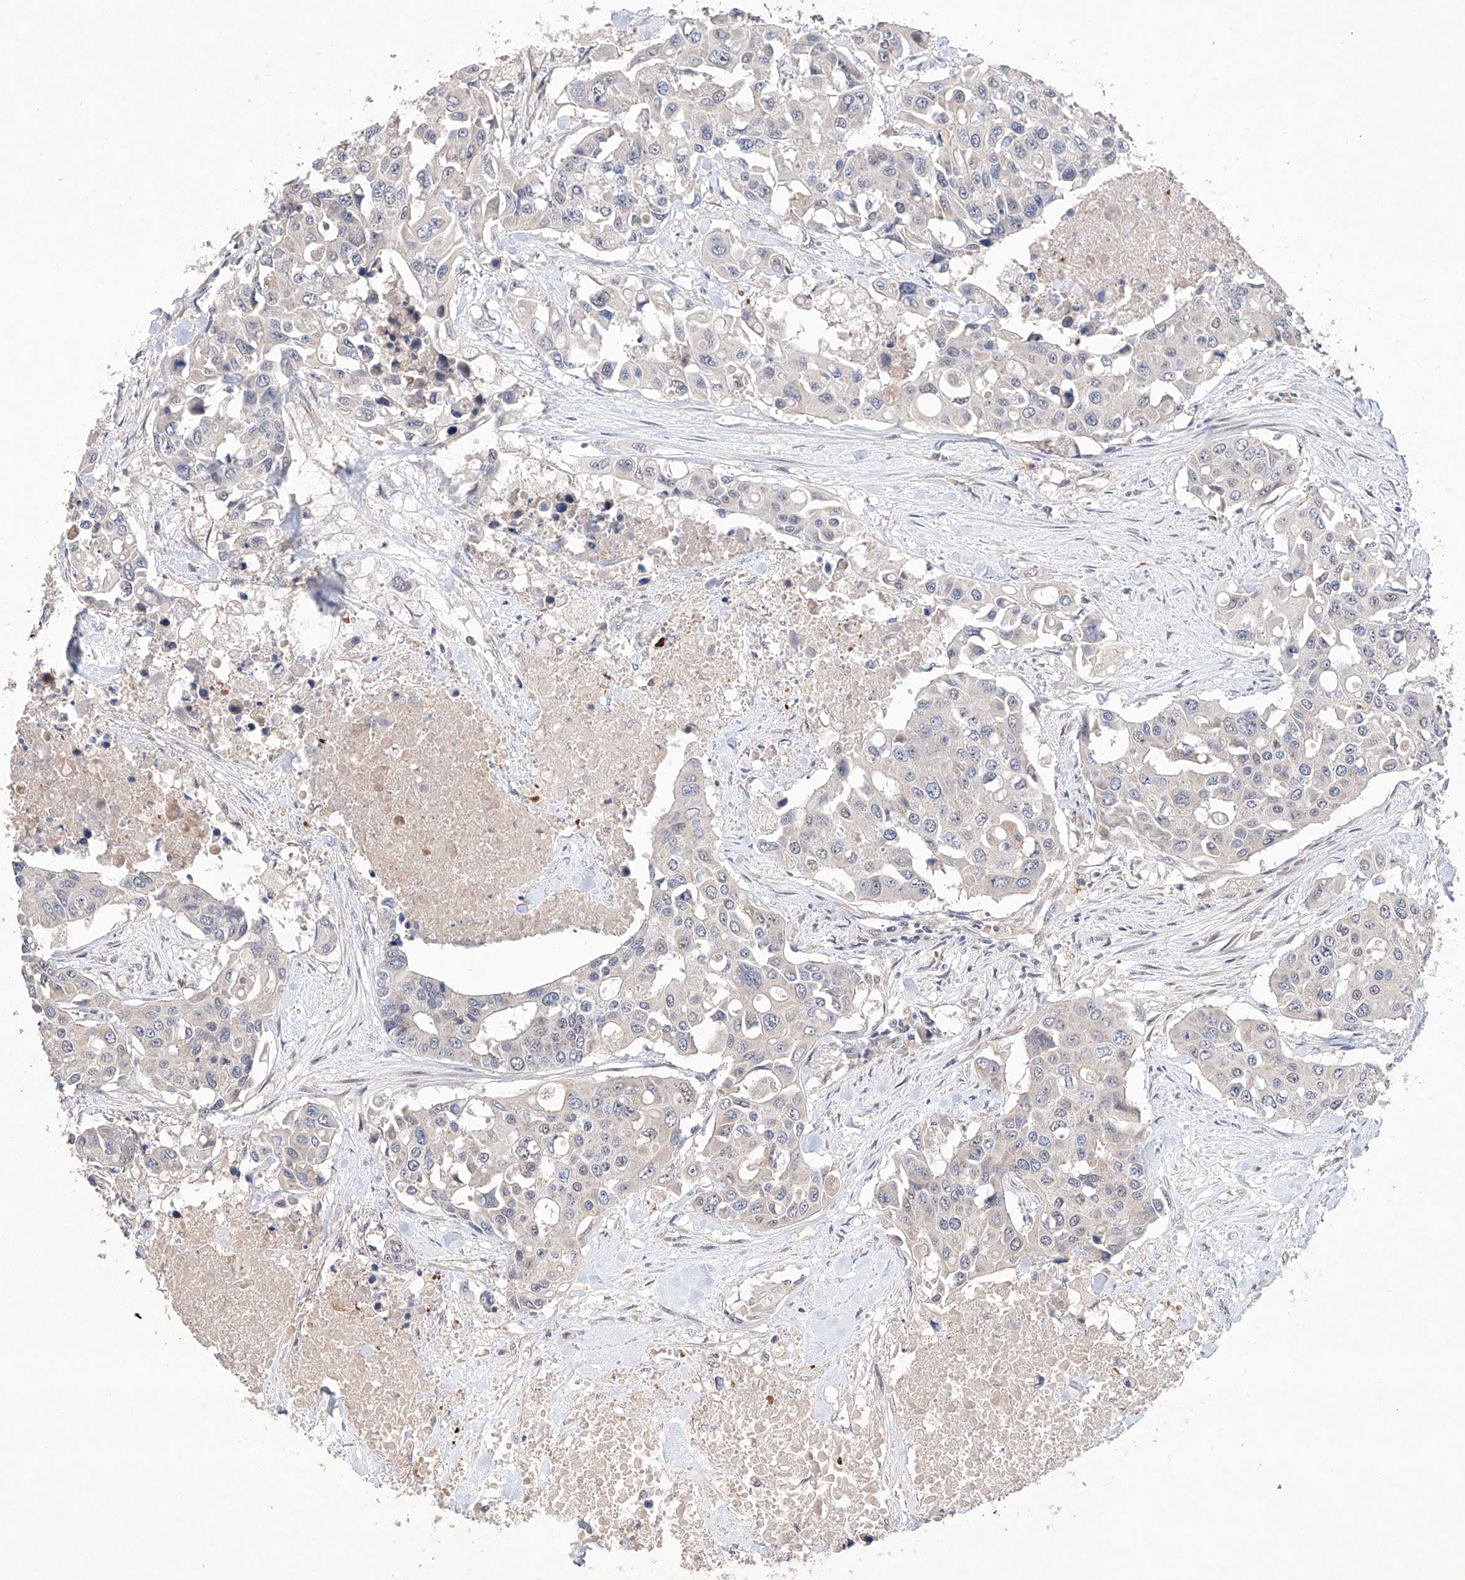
{"staining": {"intensity": "negative", "quantity": "none", "location": "none"}, "tissue": "colorectal cancer", "cell_type": "Tumor cells", "image_type": "cancer", "snomed": [{"axis": "morphology", "description": "Adenocarcinoma, NOS"}, {"axis": "topography", "description": "Colon"}], "caption": "DAB (3,3'-diaminobenzidine) immunohistochemical staining of colorectal cancer shows no significant positivity in tumor cells.", "gene": "AFG1L", "patient": {"sex": "male", "age": 77}}